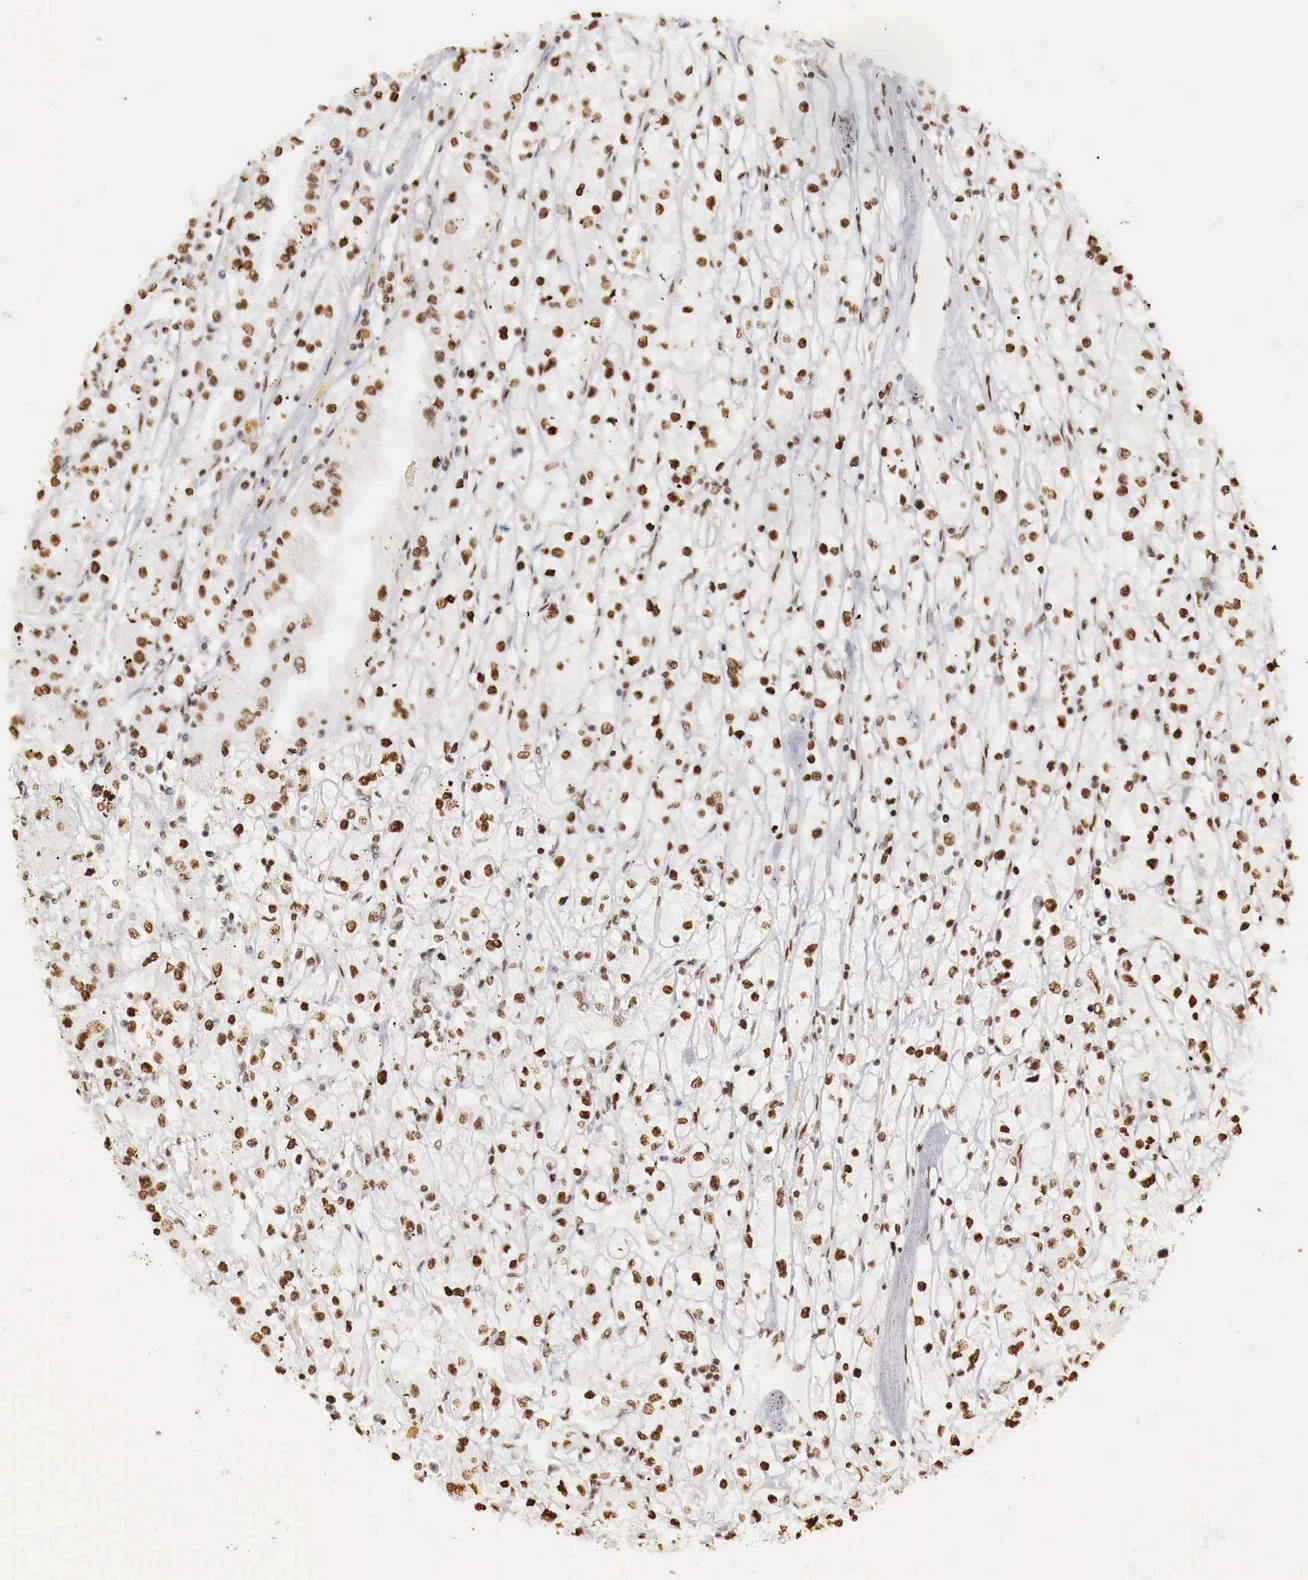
{"staining": {"intensity": "strong", "quantity": ">75%", "location": "nuclear"}, "tissue": "renal cancer", "cell_type": "Tumor cells", "image_type": "cancer", "snomed": [{"axis": "morphology", "description": "Adenocarcinoma, NOS"}, {"axis": "topography", "description": "Kidney"}], "caption": "The histopathology image reveals immunohistochemical staining of adenocarcinoma (renal). There is strong nuclear positivity is identified in about >75% of tumor cells. (DAB (3,3'-diaminobenzidine) IHC, brown staining for protein, blue staining for nuclei).", "gene": "DKC1", "patient": {"sex": "male", "age": 56}}